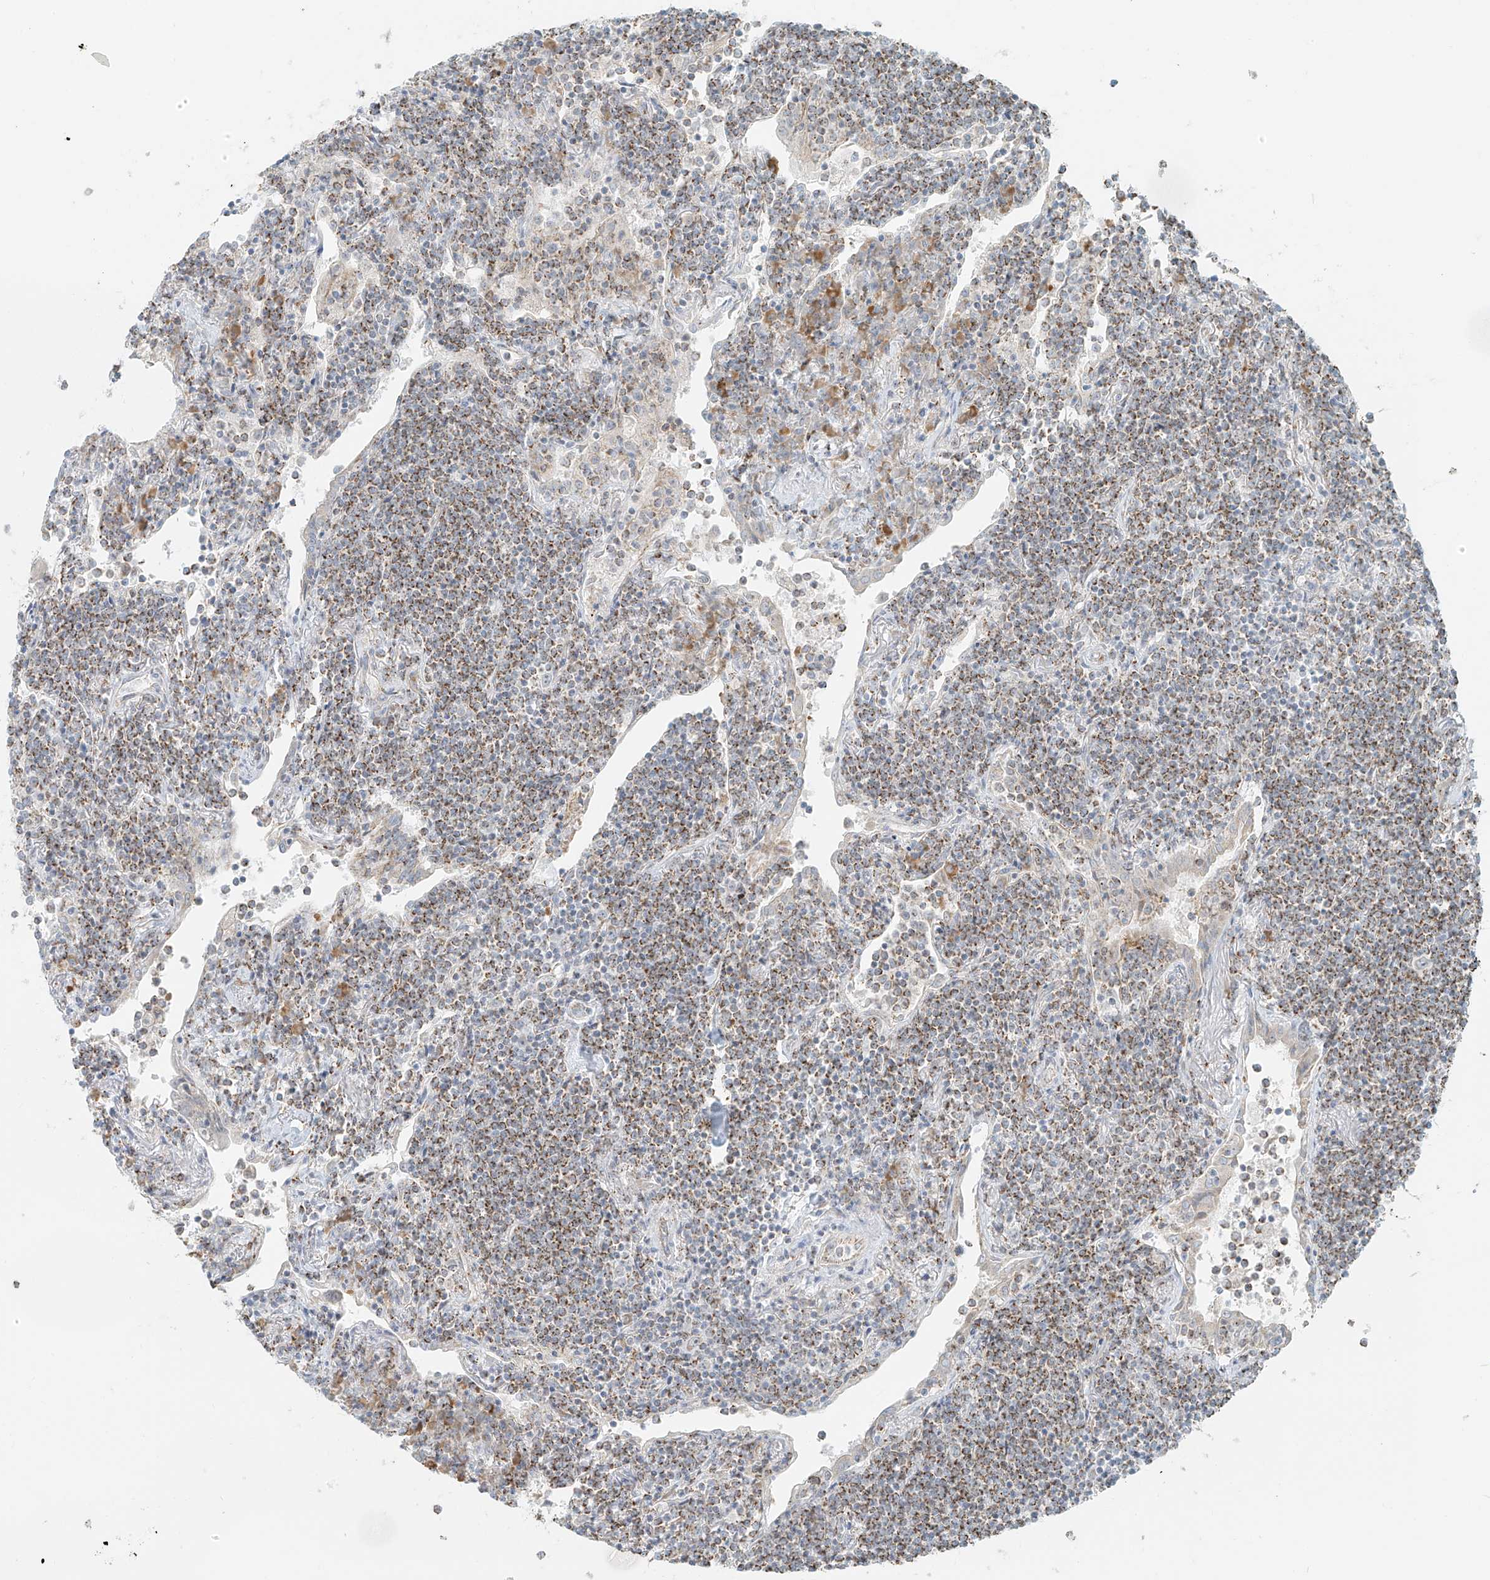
{"staining": {"intensity": "moderate", "quantity": ">75%", "location": "cytoplasmic/membranous"}, "tissue": "lymphoma", "cell_type": "Tumor cells", "image_type": "cancer", "snomed": [{"axis": "morphology", "description": "Malignant lymphoma, non-Hodgkin's type, Low grade"}, {"axis": "topography", "description": "Lung"}], "caption": "Low-grade malignant lymphoma, non-Hodgkin's type was stained to show a protein in brown. There is medium levels of moderate cytoplasmic/membranous expression in about >75% of tumor cells. The staining was performed using DAB (3,3'-diaminobenzidine), with brown indicating positive protein expression. Nuclei are stained blue with hematoxylin.", "gene": "UST", "patient": {"sex": "female", "age": 71}}